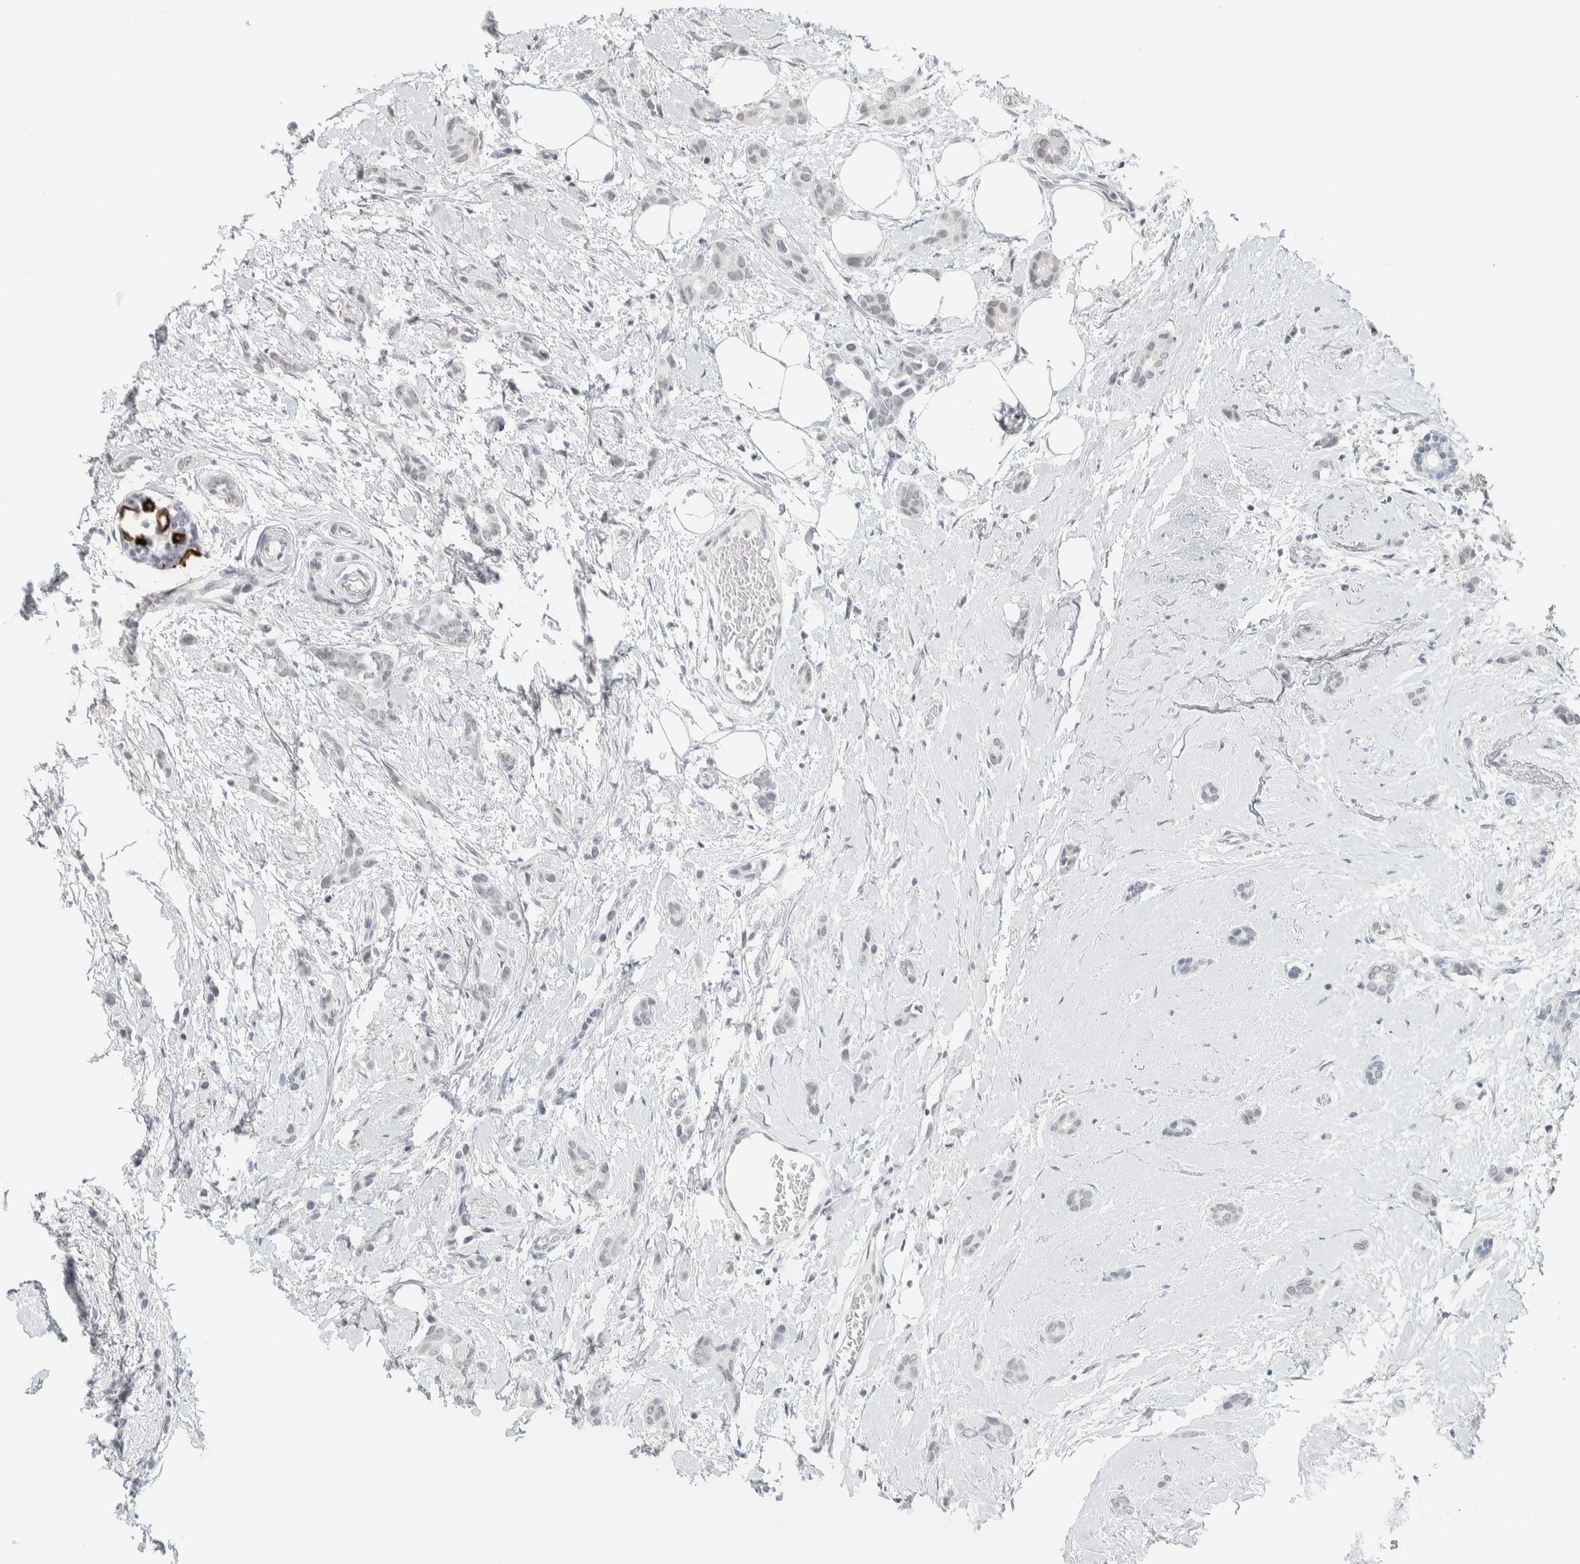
{"staining": {"intensity": "negative", "quantity": "none", "location": "none"}, "tissue": "breast cancer", "cell_type": "Tumor cells", "image_type": "cancer", "snomed": [{"axis": "morphology", "description": "Duct carcinoma"}, {"axis": "topography", "description": "Breast"}], "caption": "This is an immunohistochemistry (IHC) image of human breast infiltrating ductal carcinoma. There is no positivity in tumor cells.", "gene": "CDH17", "patient": {"sex": "female", "age": 55}}